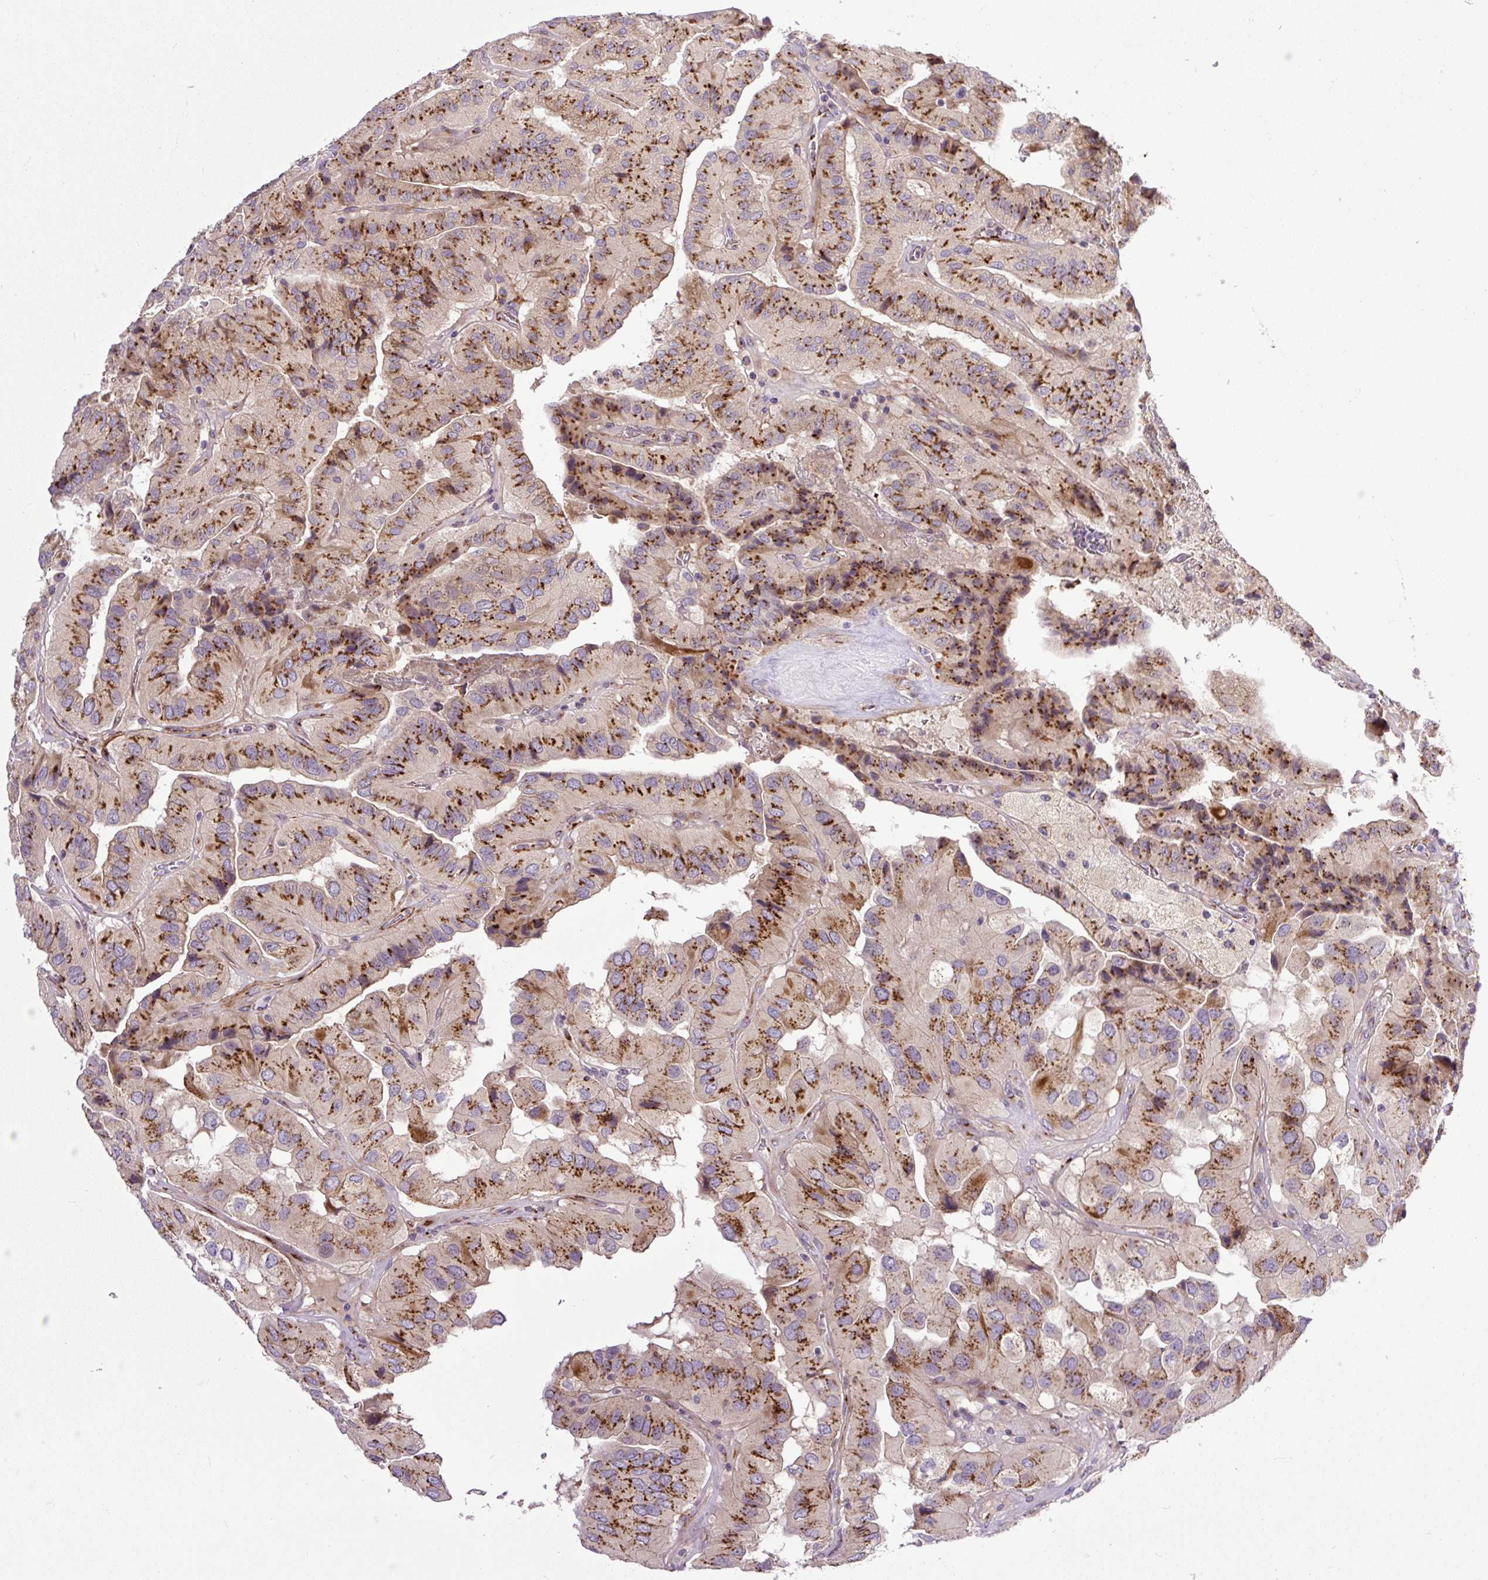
{"staining": {"intensity": "strong", "quantity": ">75%", "location": "cytoplasmic/membranous"}, "tissue": "thyroid cancer", "cell_type": "Tumor cells", "image_type": "cancer", "snomed": [{"axis": "morphology", "description": "Normal tissue, NOS"}, {"axis": "morphology", "description": "Papillary adenocarcinoma, NOS"}, {"axis": "topography", "description": "Thyroid gland"}], "caption": "Tumor cells display high levels of strong cytoplasmic/membranous positivity in about >75% of cells in thyroid papillary adenocarcinoma.", "gene": "MSMP", "patient": {"sex": "female", "age": 59}}